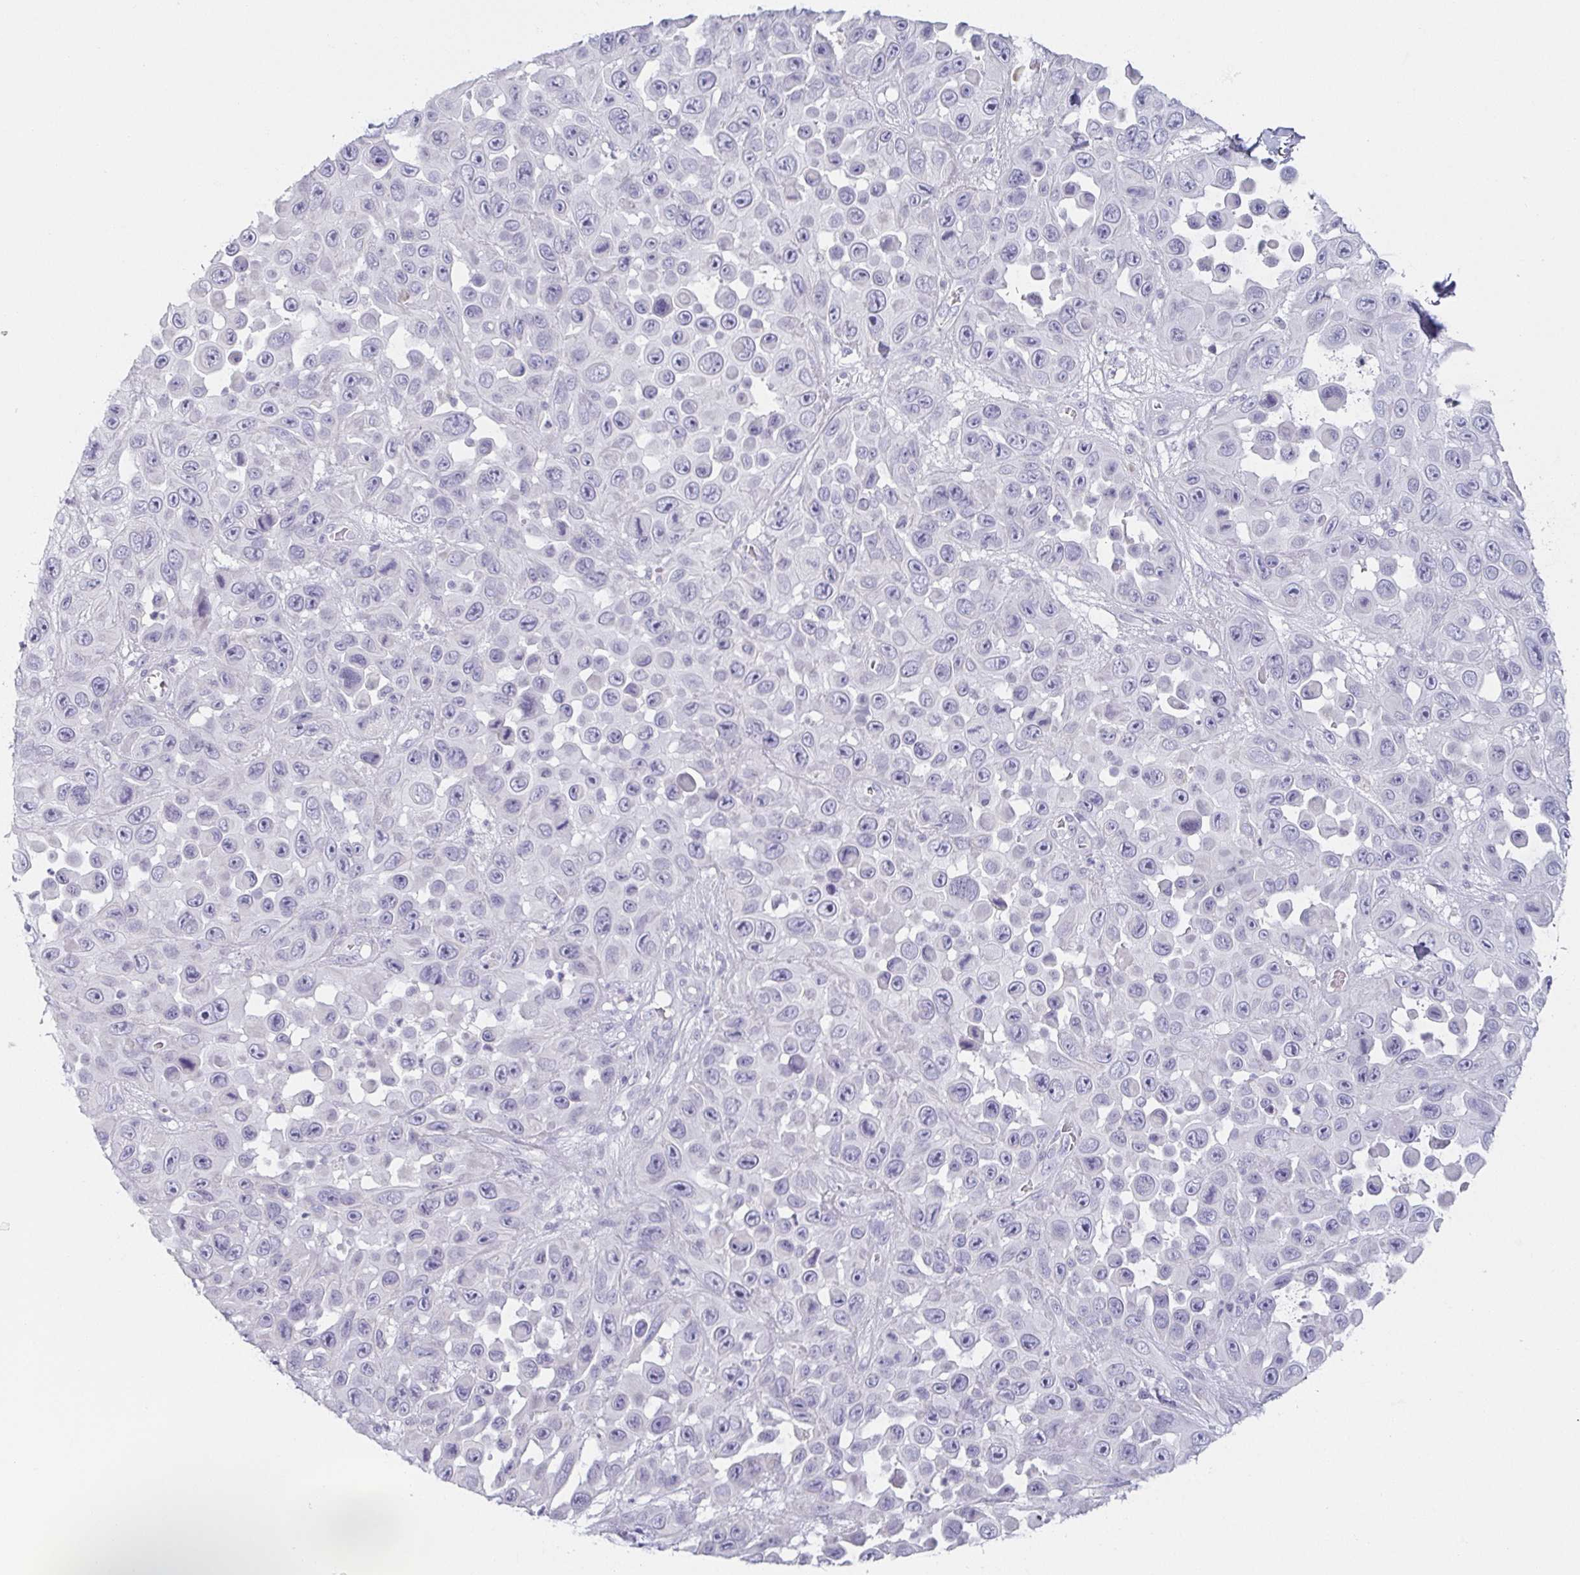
{"staining": {"intensity": "negative", "quantity": "none", "location": "none"}, "tissue": "skin cancer", "cell_type": "Tumor cells", "image_type": "cancer", "snomed": [{"axis": "morphology", "description": "Squamous cell carcinoma, NOS"}, {"axis": "topography", "description": "Skin"}], "caption": "Immunohistochemistry of human squamous cell carcinoma (skin) exhibits no positivity in tumor cells. The staining was performed using DAB (3,3'-diaminobenzidine) to visualize the protein expression in brown, while the nuclei were stained in blue with hematoxylin (Magnification: 20x).", "gene": "PRR27", "patient": {"sex": "male", "age": 81}}